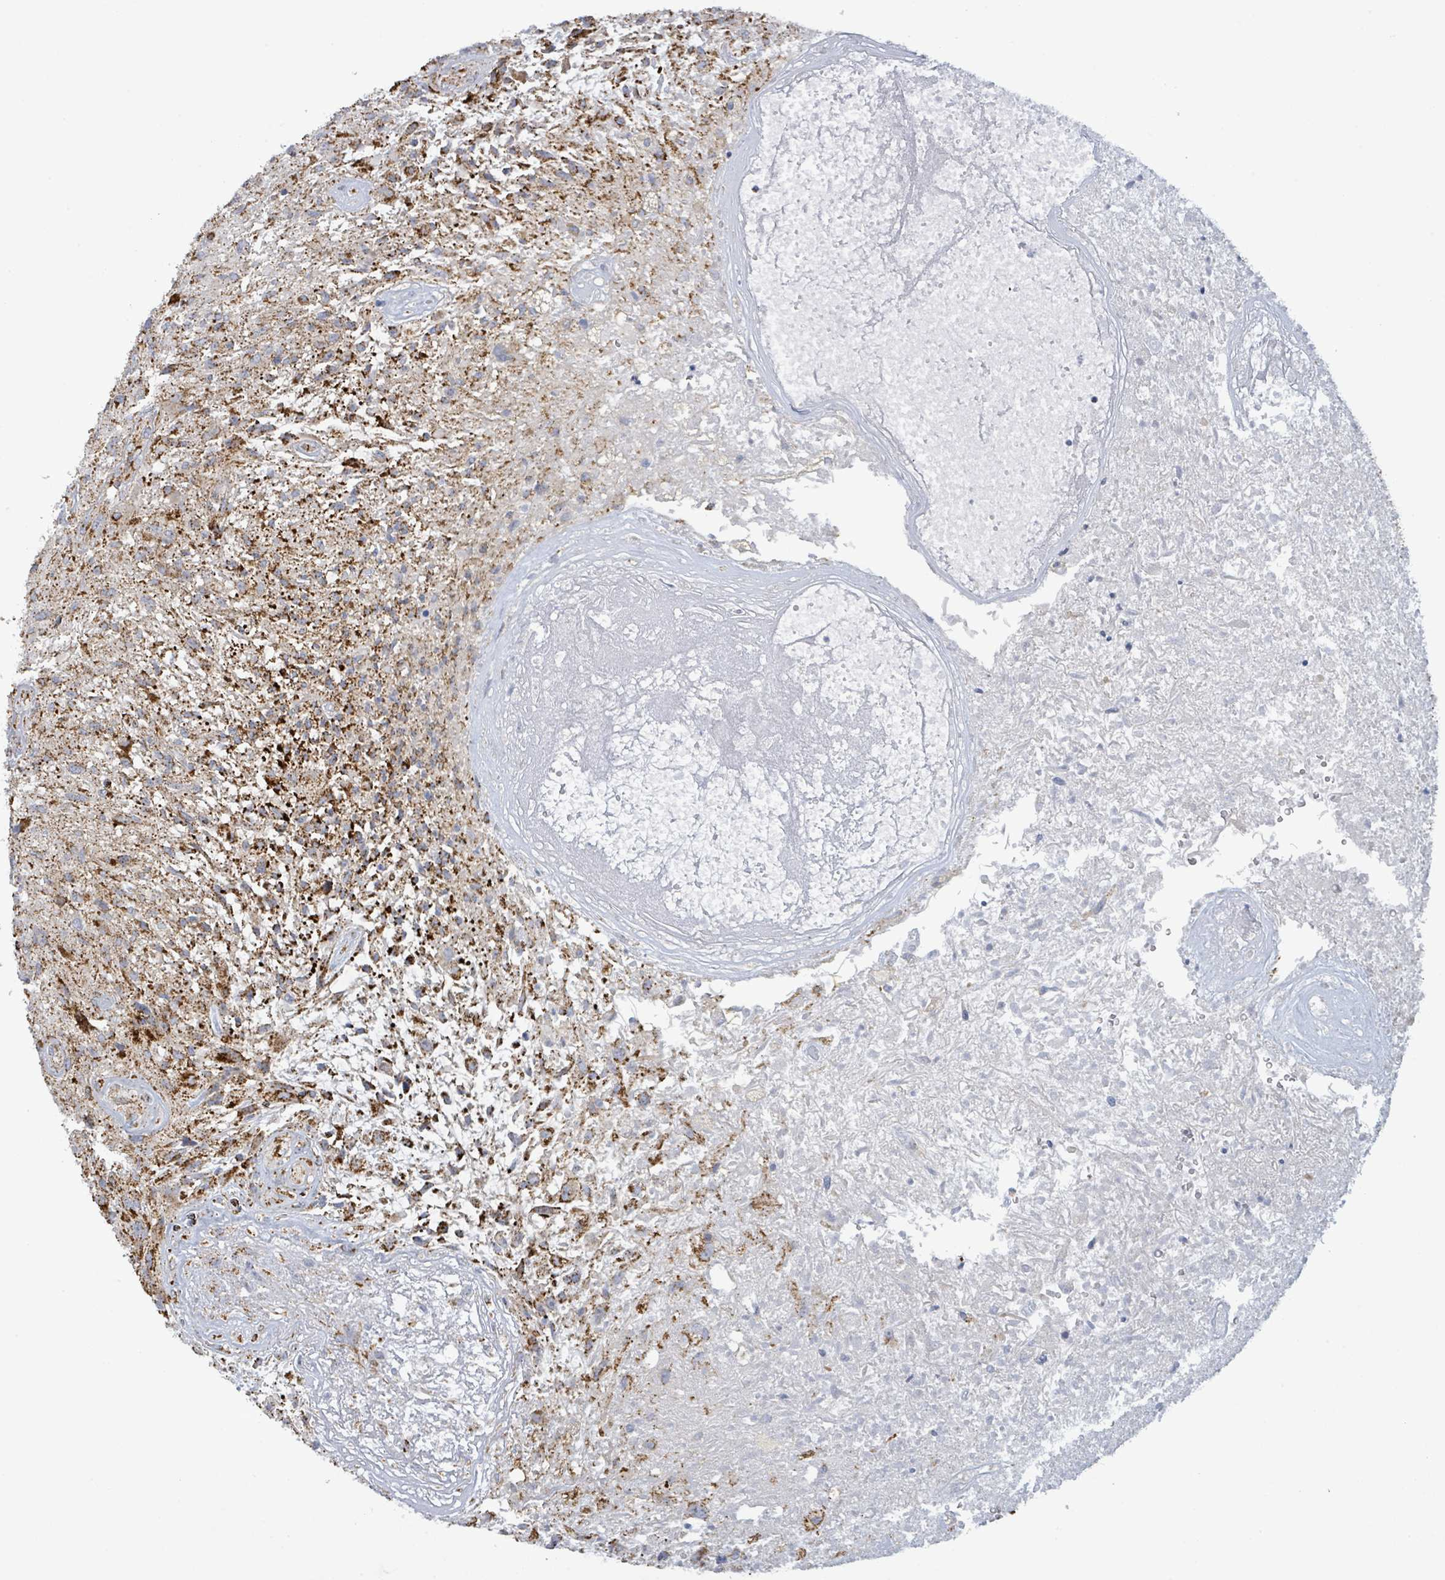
{"staining": {"intensity": "moderate", "quantity": "<25%", "location": "cytoplasmic/membranous"}, "tissue": "glioma", "cell_type": "Tumor cells", "image_type": "cancer", "snomed": [{"axis": "morphology", "description": "Glioma, malignant, High grade"}, {"axis": "topography", "description": "Brain"}], "caption": "IHC (DAB) staining of human malignant high-grade glioma displays moderate cytoplasmic/membranous protein positivity in approximately <25% of tumor cells.", "gene": "SUCLG2", "patient": {"sex": "male", "age": 56}}